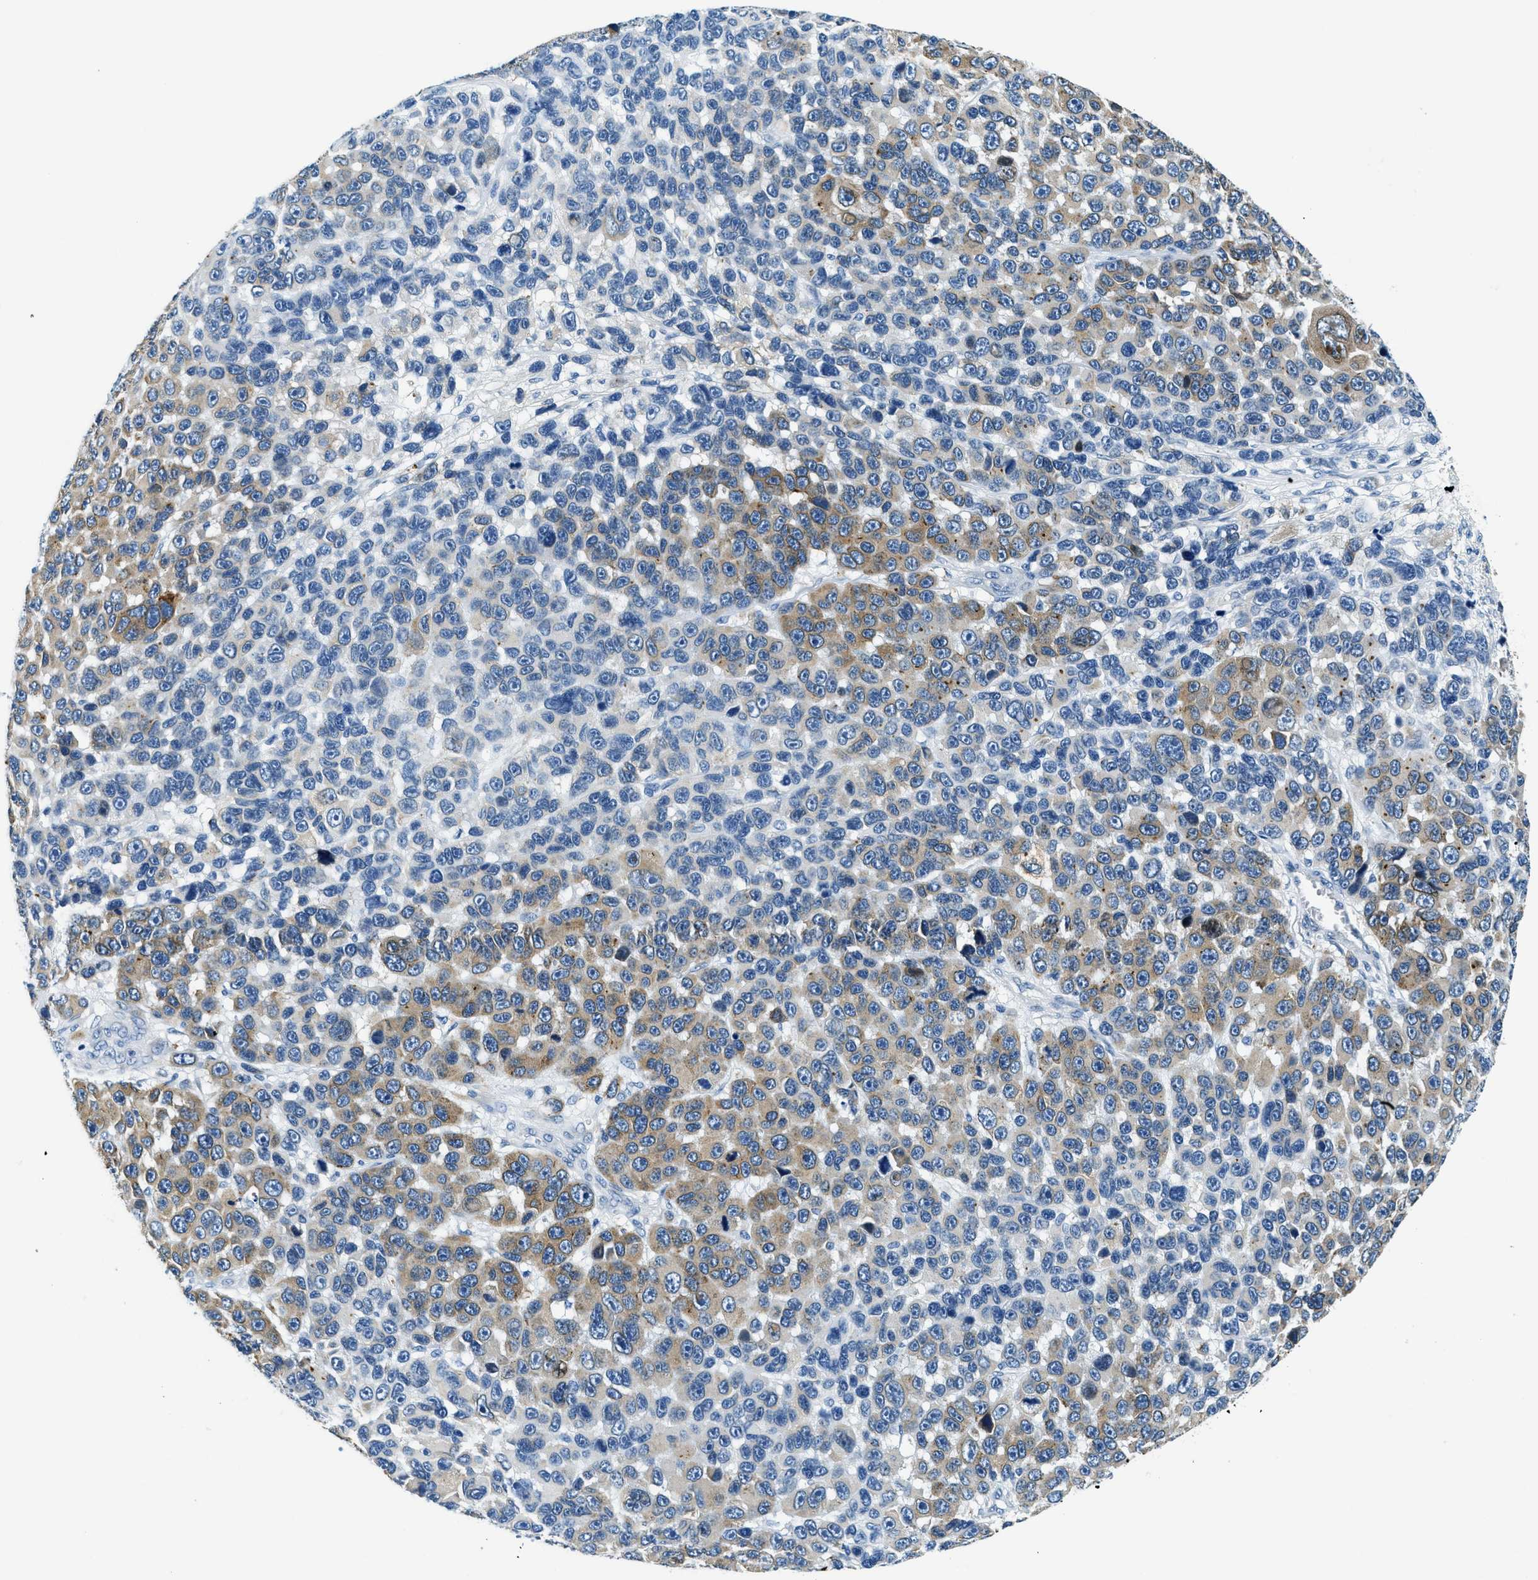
{"staining": {"intensity": "moderate", "quantity": "25%-75%", "location": "cytoplasmic/membranous"}, "tissue": "melanoma", "cell_type": "Tumor cells", "image_type": "cancer", "snomed": [{"axis": "morphology", "description": "Malignant melanoma, NOS"}, {"axis": "topography", "description": "Skin"}], "caption": "IHC histopathology image of human malignant melanoma stained for a protein (brown), which displays medium levels of moderate cytoplasmic/membranous positivity in approximately 25%-75% of tumor cells.", "gene": "UBAC2", "patient": {"sex": "male", "age": 53}}